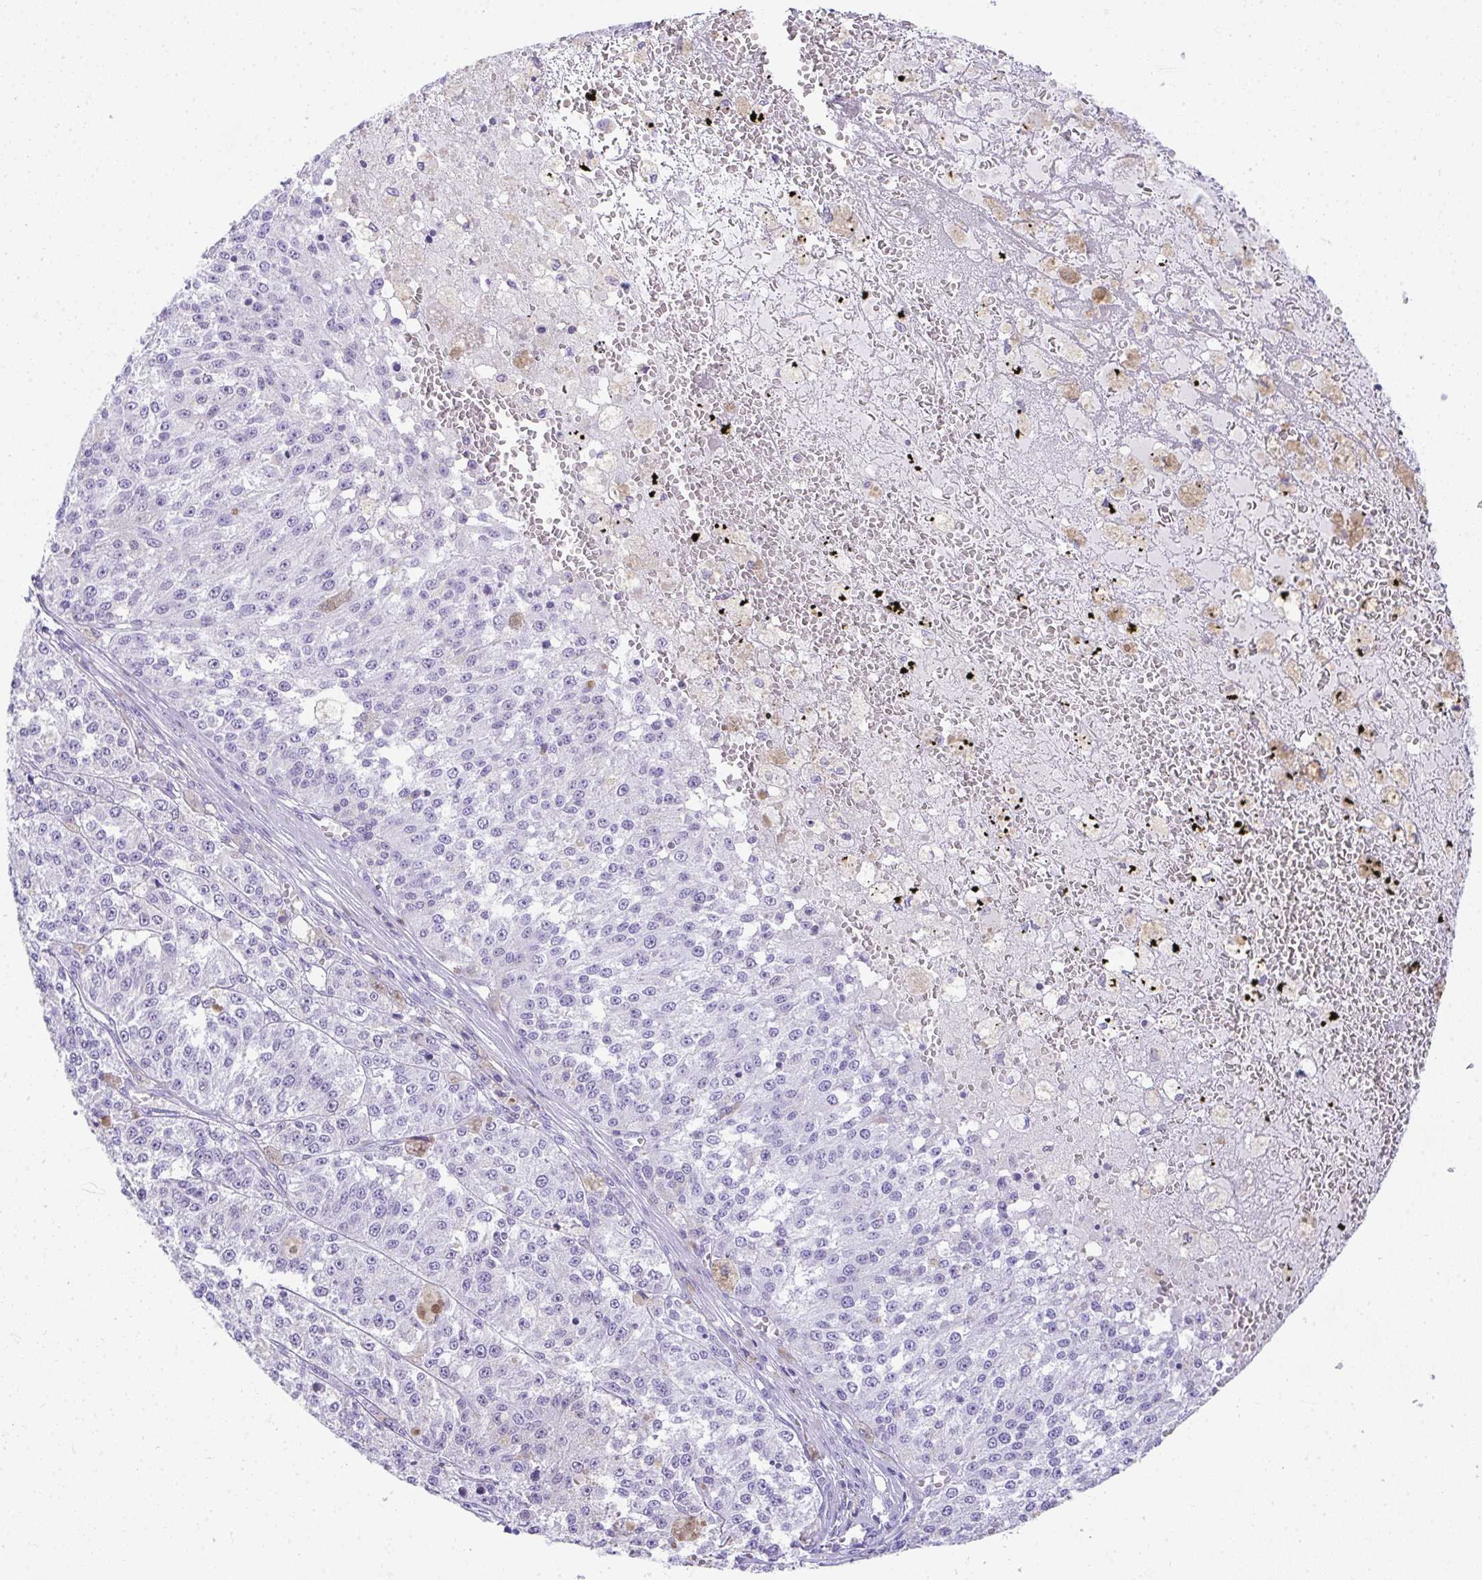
{"staining": {"intensity": "negative", "quantity": "none", "location": "none"}, "tissue": "melanoma", "cell_type": "Tumor cells", "image_type": "cancer", "snomed": [{"axis": "morphology", "description": "Malignant melanoma, Metastatic site"}, {"axis": "topography", "description": "Lymph node"}], "caption": "Immunohistochemistry (IHC) image of human malignant melanoma (metastatic site) stained for a protein (brown), which demonstrates no expression in tumor cells.", "gene": "AVIL", "patient": {"sex": "female", "age": 64}}